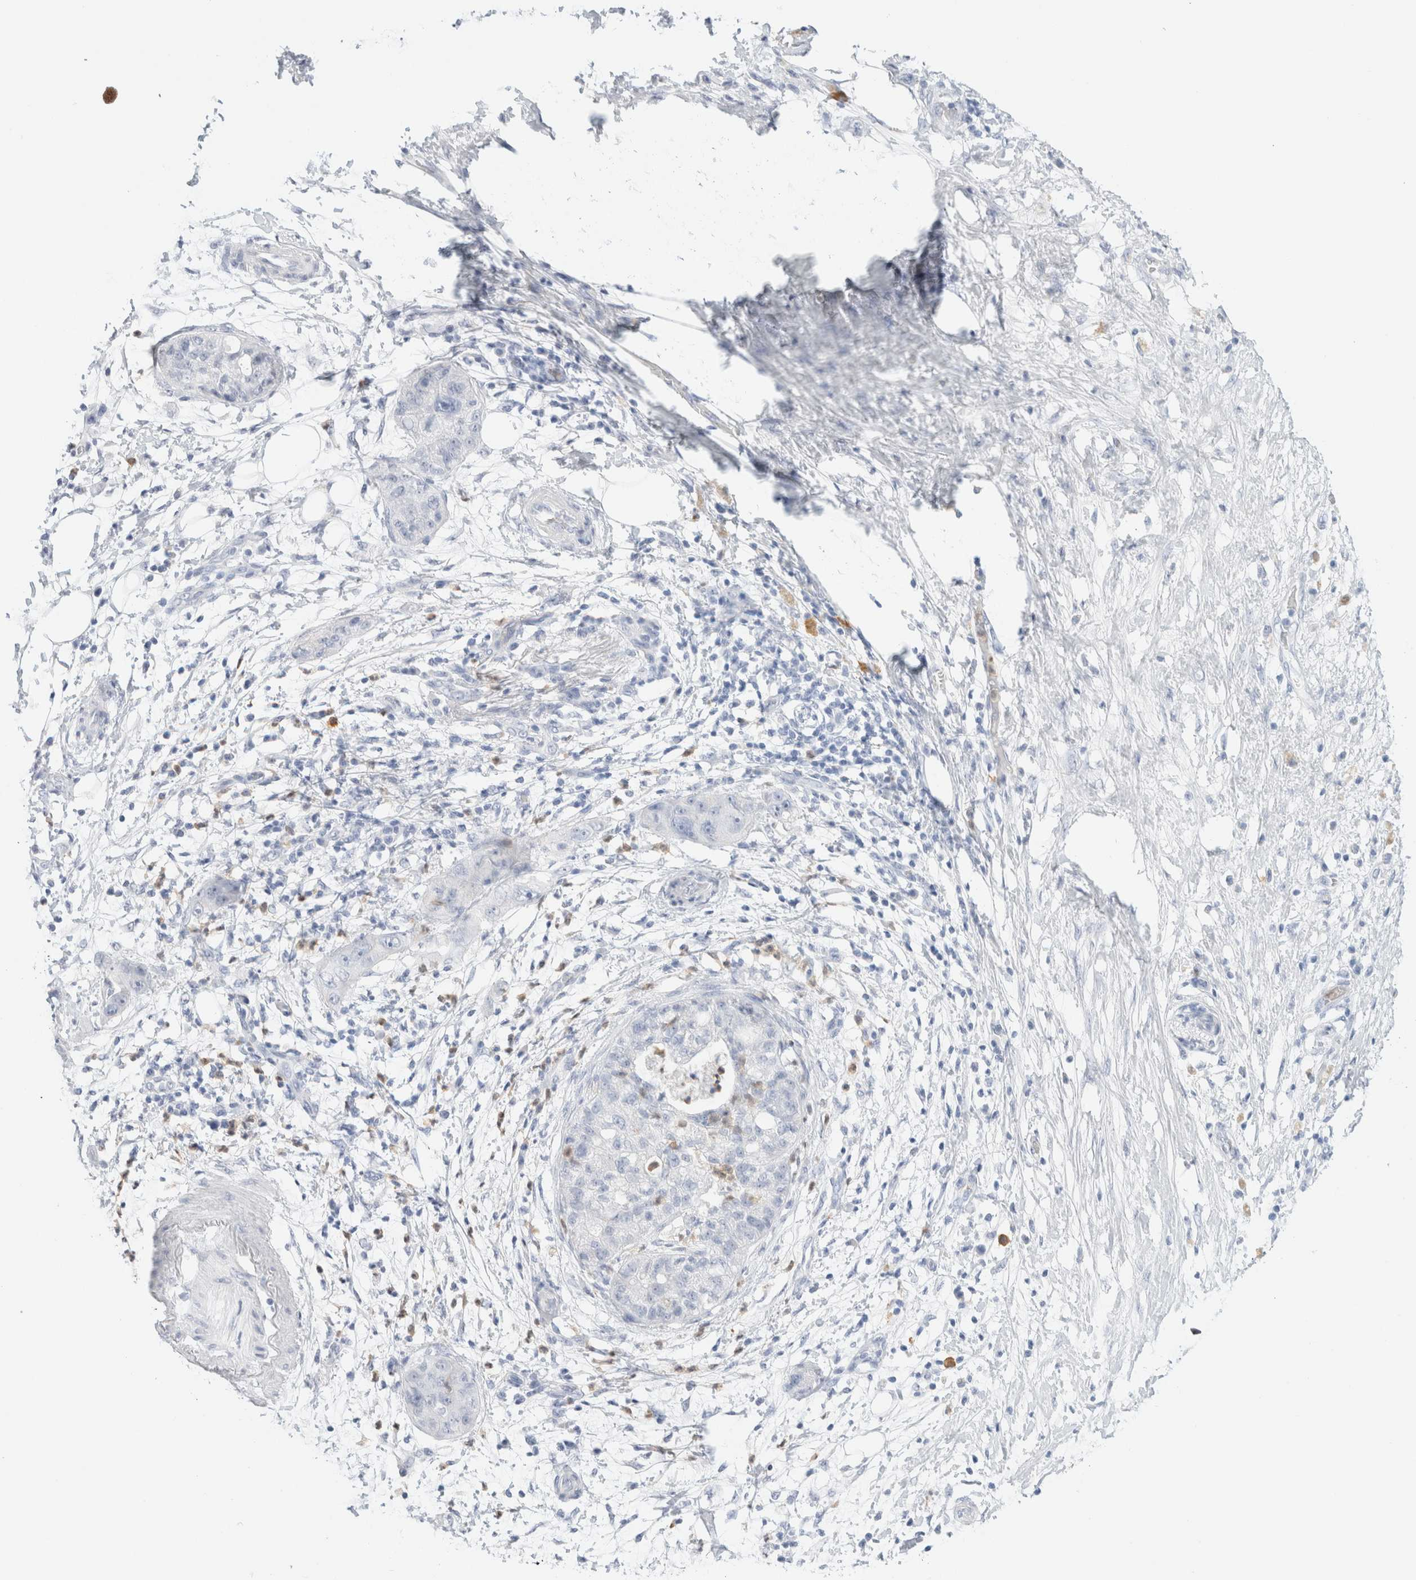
{"staining": {"intensity": "negative", "quantity": "none", "location": "none"}, "tissue": "pancreatic cancer", "cell_type": "Tumor cells", "image_type": "cancer", "snomed": [{"axis": "morphology", "description": "Adenocarcinoma, NOS"}, {"axis": "topography", "description": "Pancreas"}], "caption": "DAB (3,3'-diaminobenzidine) immunohistochemical staining of adenocarcinoma (pancreatic) shows no significant positivity in tumor cells.", "gene": "ARG1", "patient": {"sex": "female", "age": 78}}